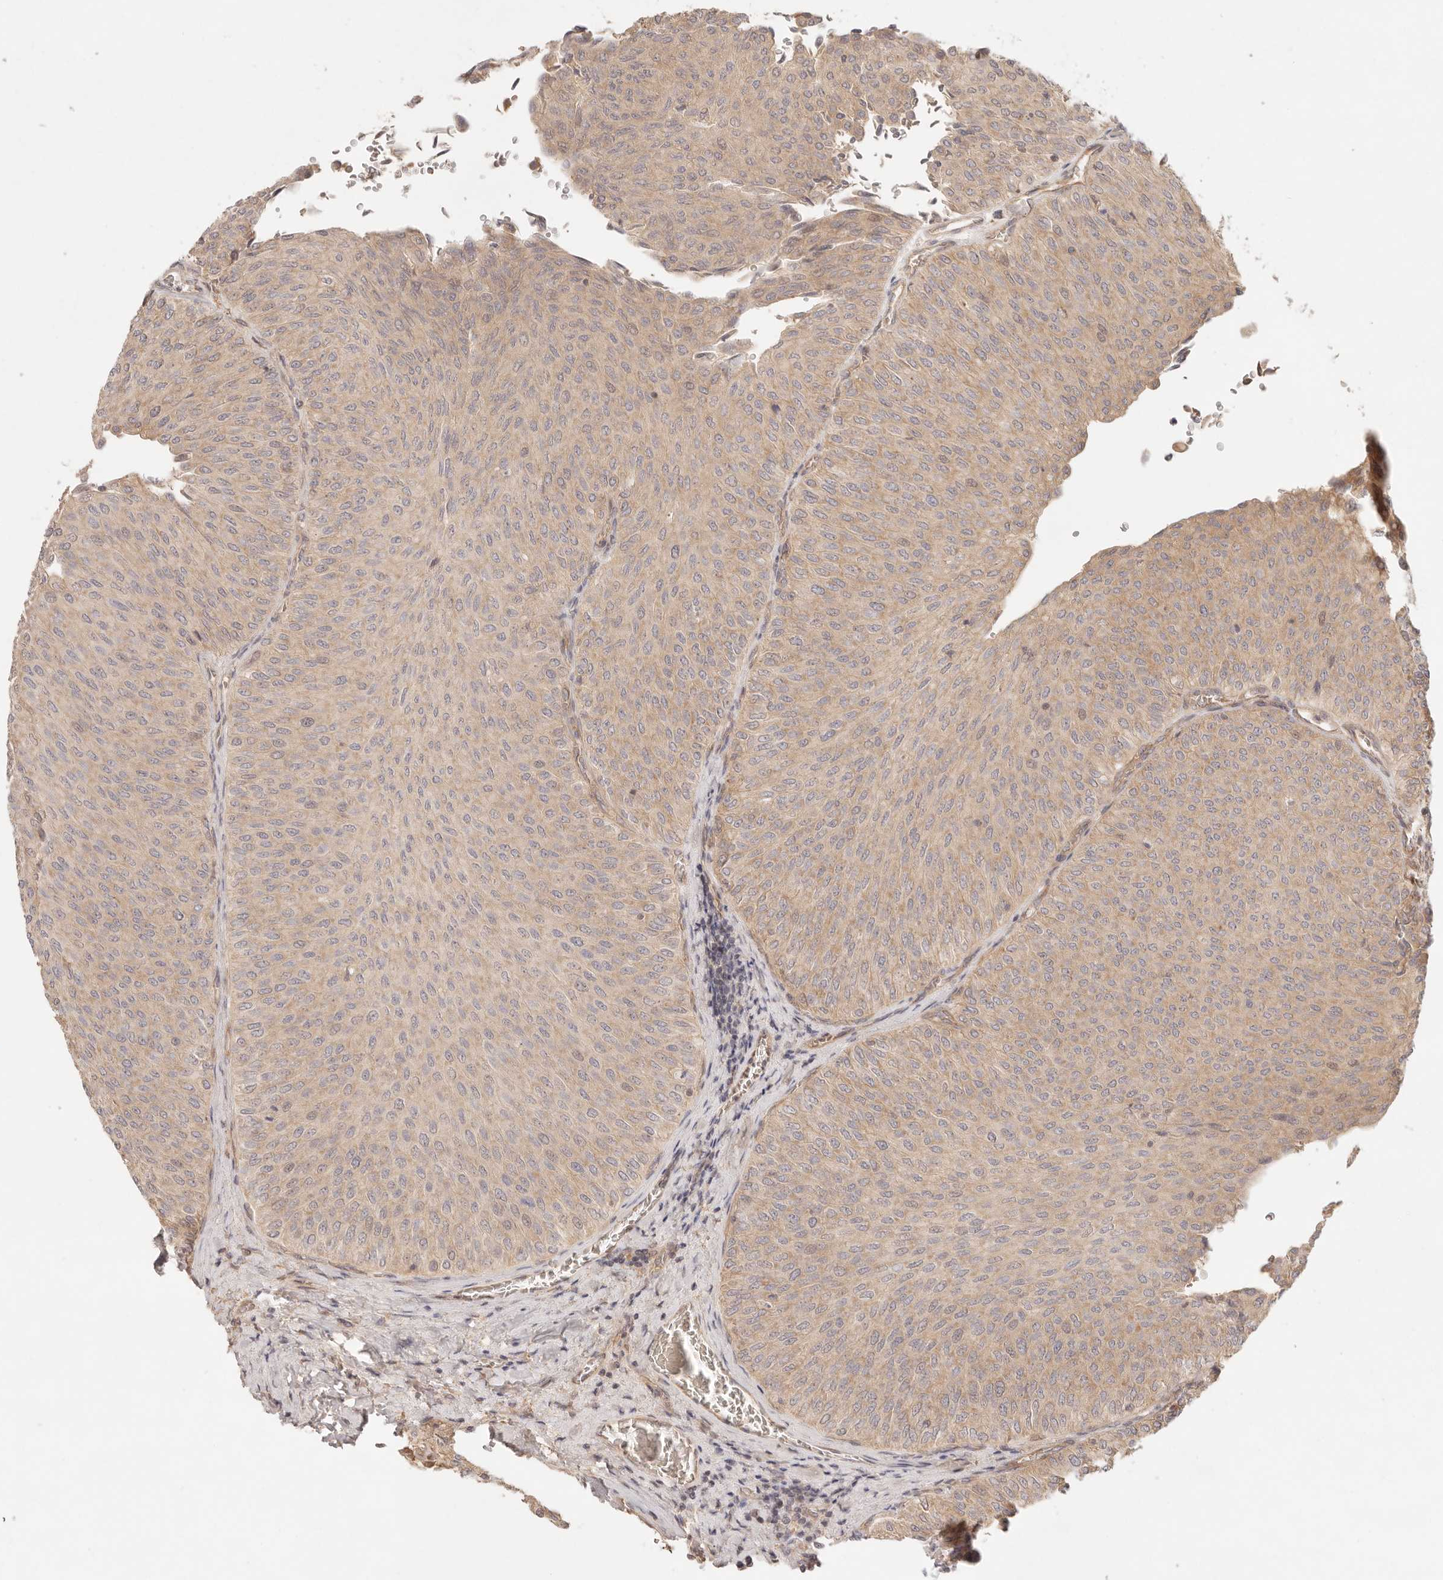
{"staining": {"intensity": "weak", "quantity": ">75%", "location": "cytoplasmic/membranous"}, "tissue": "urothelial cancer", "cell_type": "Tumor cells", "image_type": "cancer", "snomed": [{"axis": "morphology", "description": "Urothelial carcinoma, Low grade"}, {"axis": "topography", "description": "Urinary bladder"}], "caption": "Weak cytoplasmic/membranous expression for a protein is identified in about >75% of tumor cells of low-grade urothelial carcinoma using immunohistochemistry (IHC).", "gene": "PPP1R3B", "patient": {"sex": "male", "age": 78}}